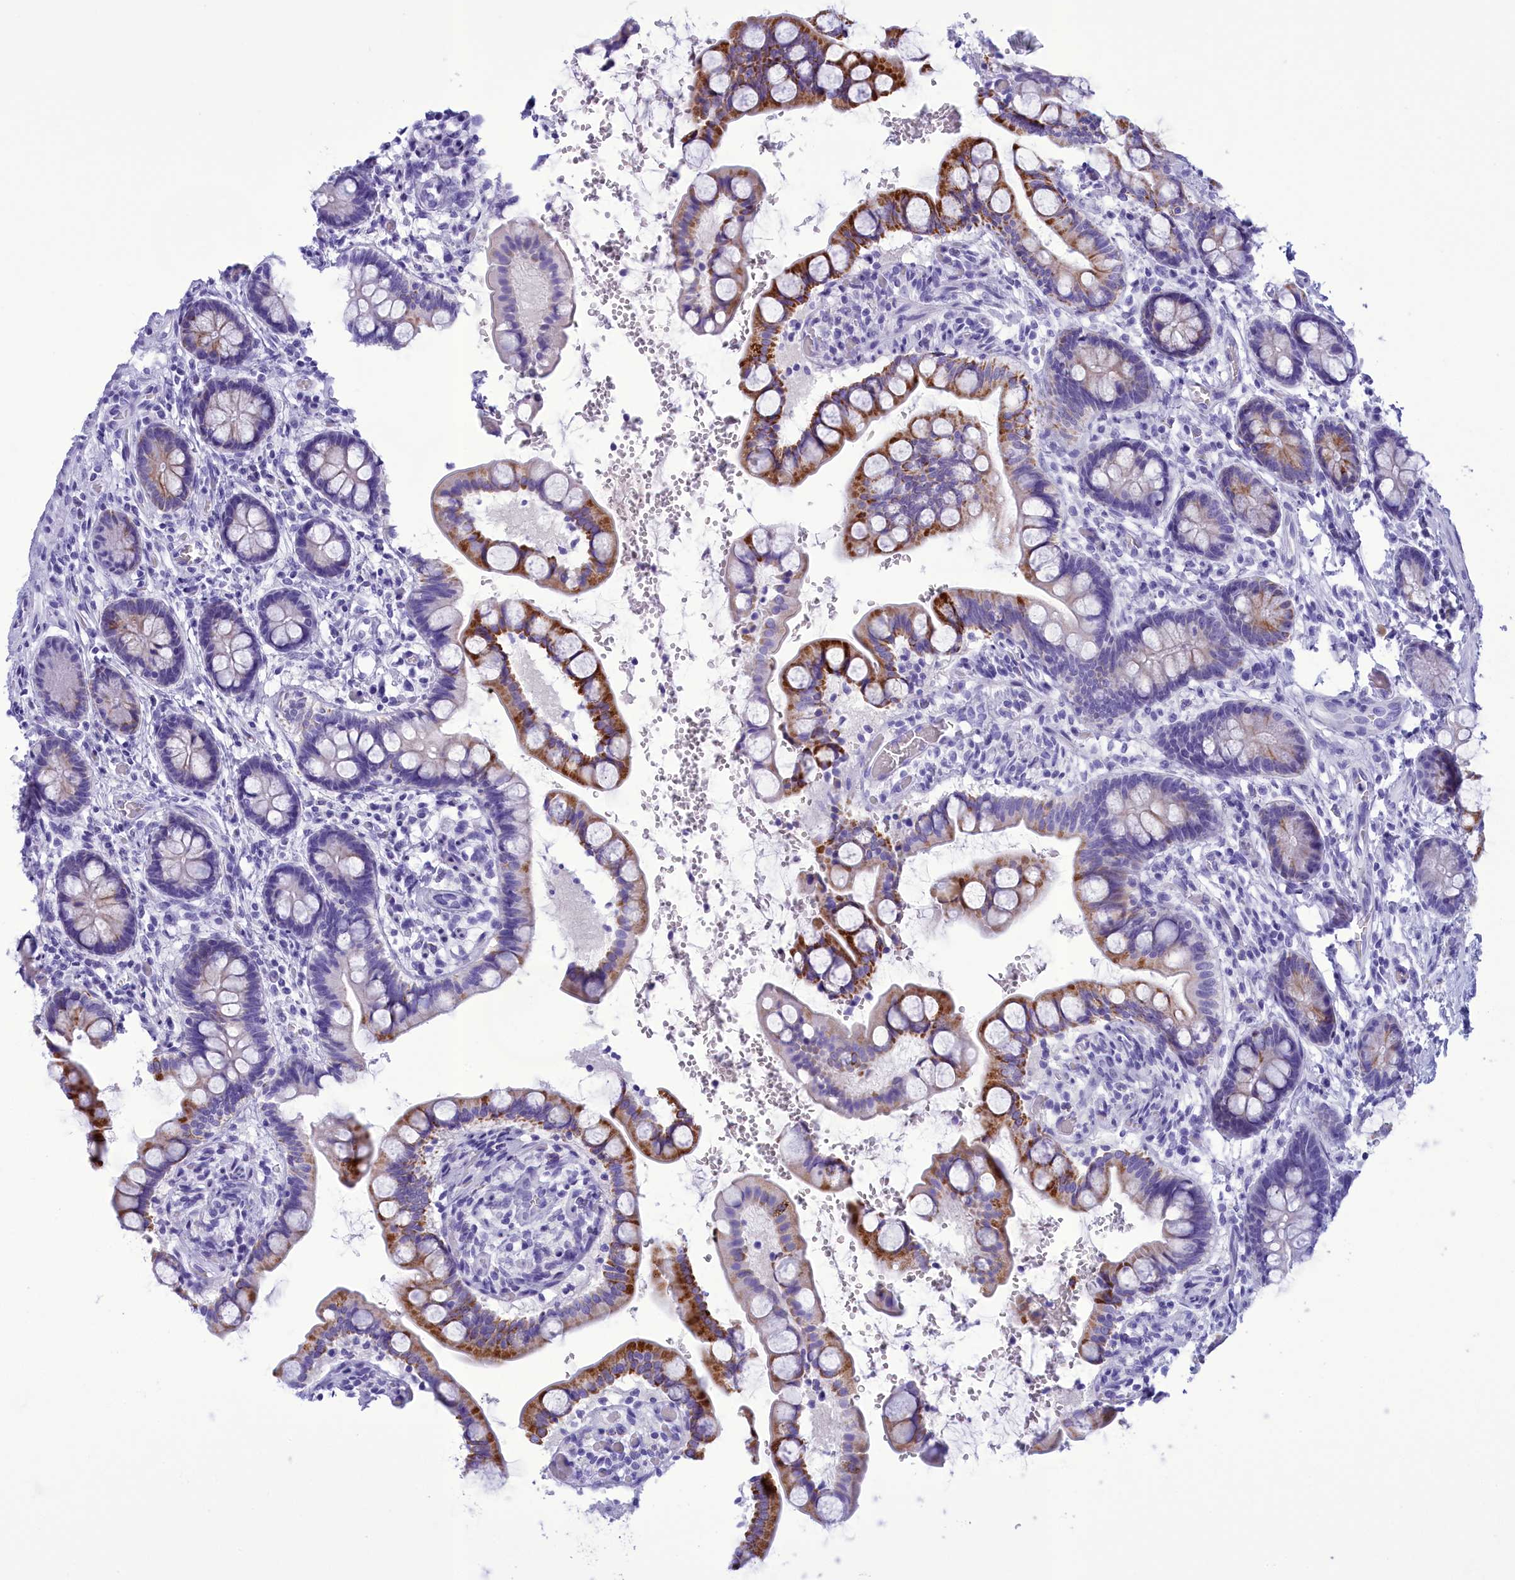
{"staining": {"intensity": "strong", "quantity": "25%-75%", "location": "cytoplasmic/membranous"}, "tissue": "small intestine", "cell_type": "Glandular cells", "image_type": "normal", "snomed": [{"axis": "morphology", "description": "Normal tissue, NOS"}, {"axis": "topography", "description": "Small intestine"}], "caption": "Immunohistochemical staining of unremarkable small intestine displays high levels of strong cytoplasmic/membranous staining in about 25%-75% of glandular cells.", "gene": "BRI3", "patient": {"sex": "male", "age": 52}}